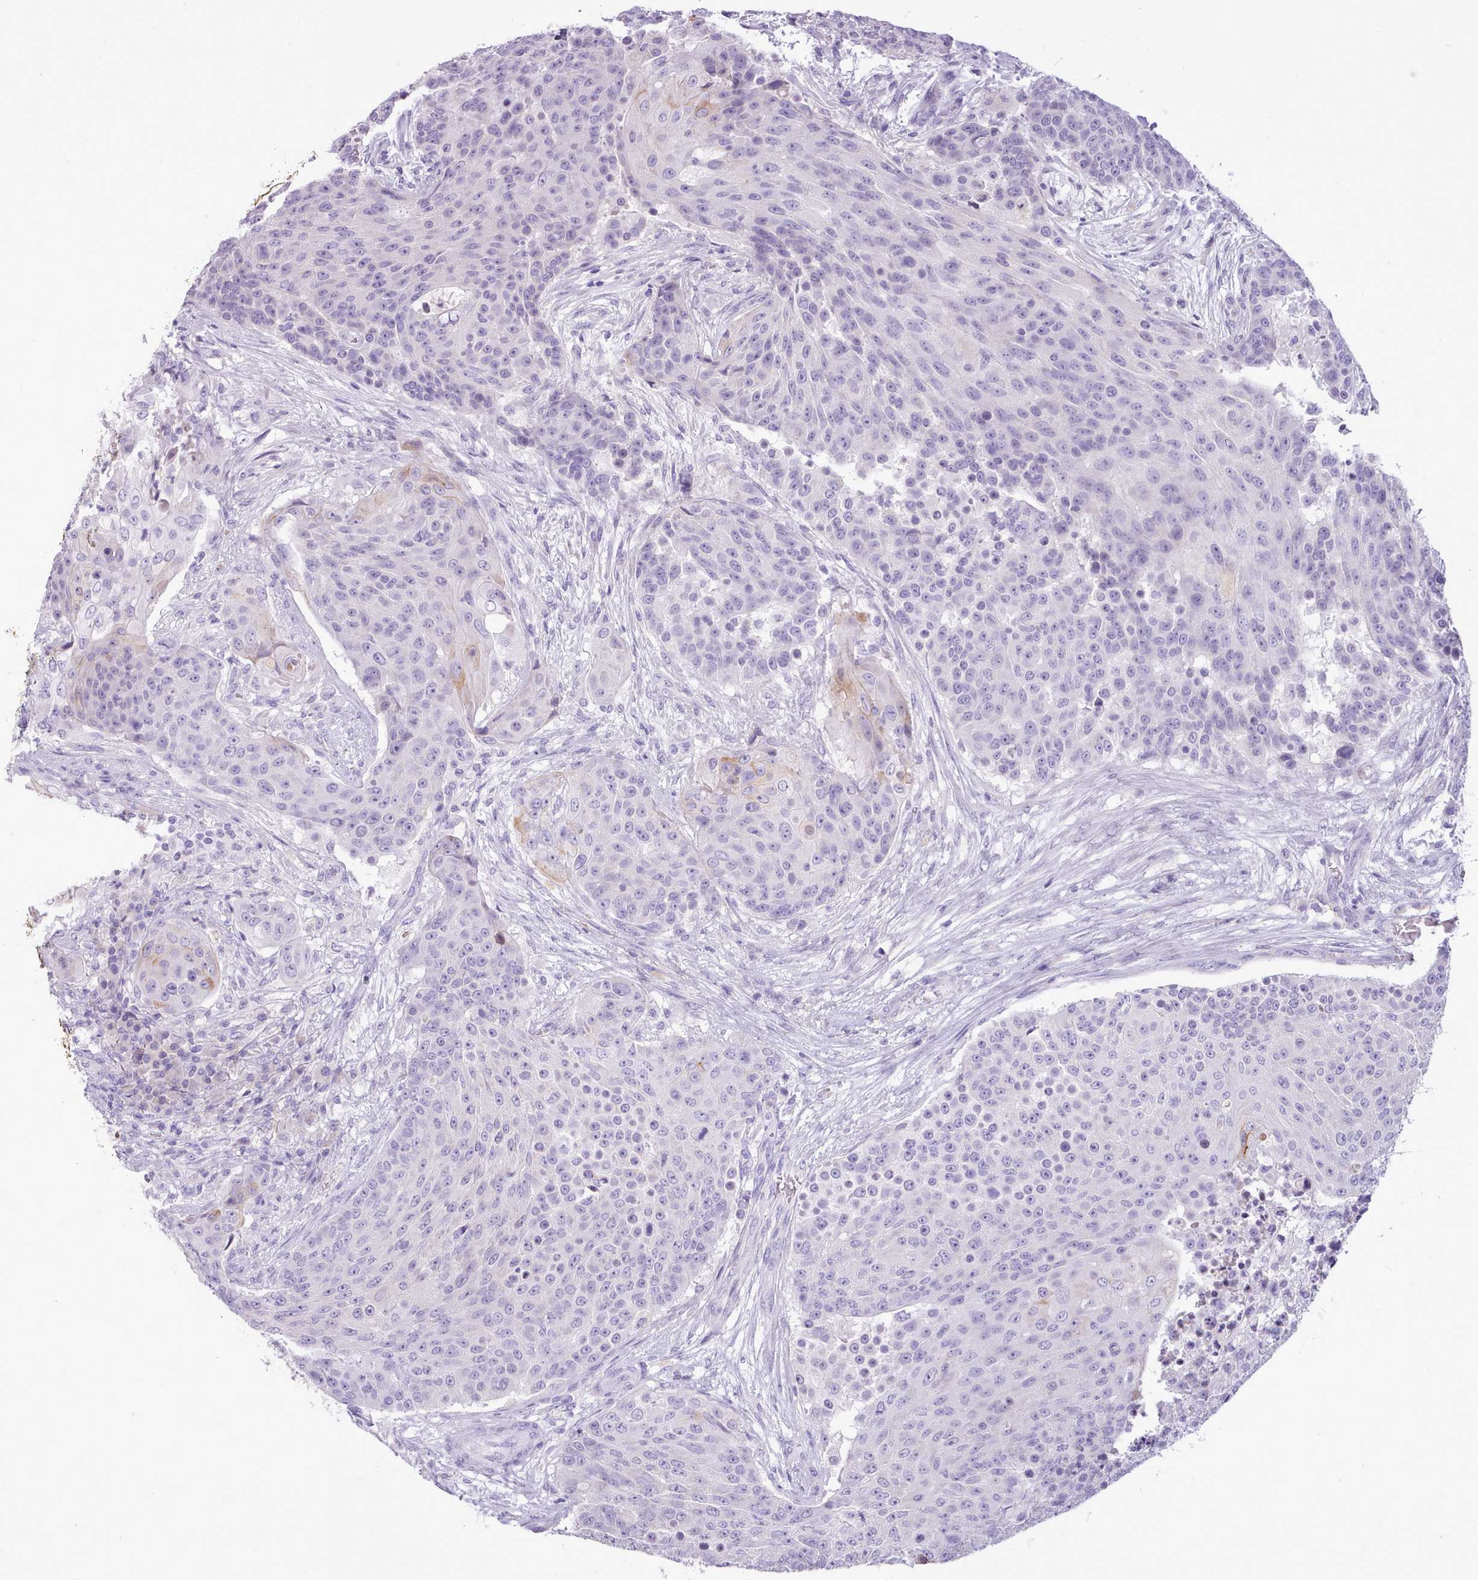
{"staining": {"intensity": "negative", "quantity": "none", "location": "none"}, "tissue": "urothelial cancer", "cell_type": "Tumor cells", "image_type": "cancer", "snomed": [{"axis": "morphology", "description": "Urothelial carcinoma, High grade"}, {"axis": "topography", "description": "Urinary bladder"}], "caption": "This is a image of immunohistochemistry staining of urothelial cancer, which shows no positivity in tumor cells.", "gene": "CYP2A13", "patient": {"sex": "female", "age": 63}}